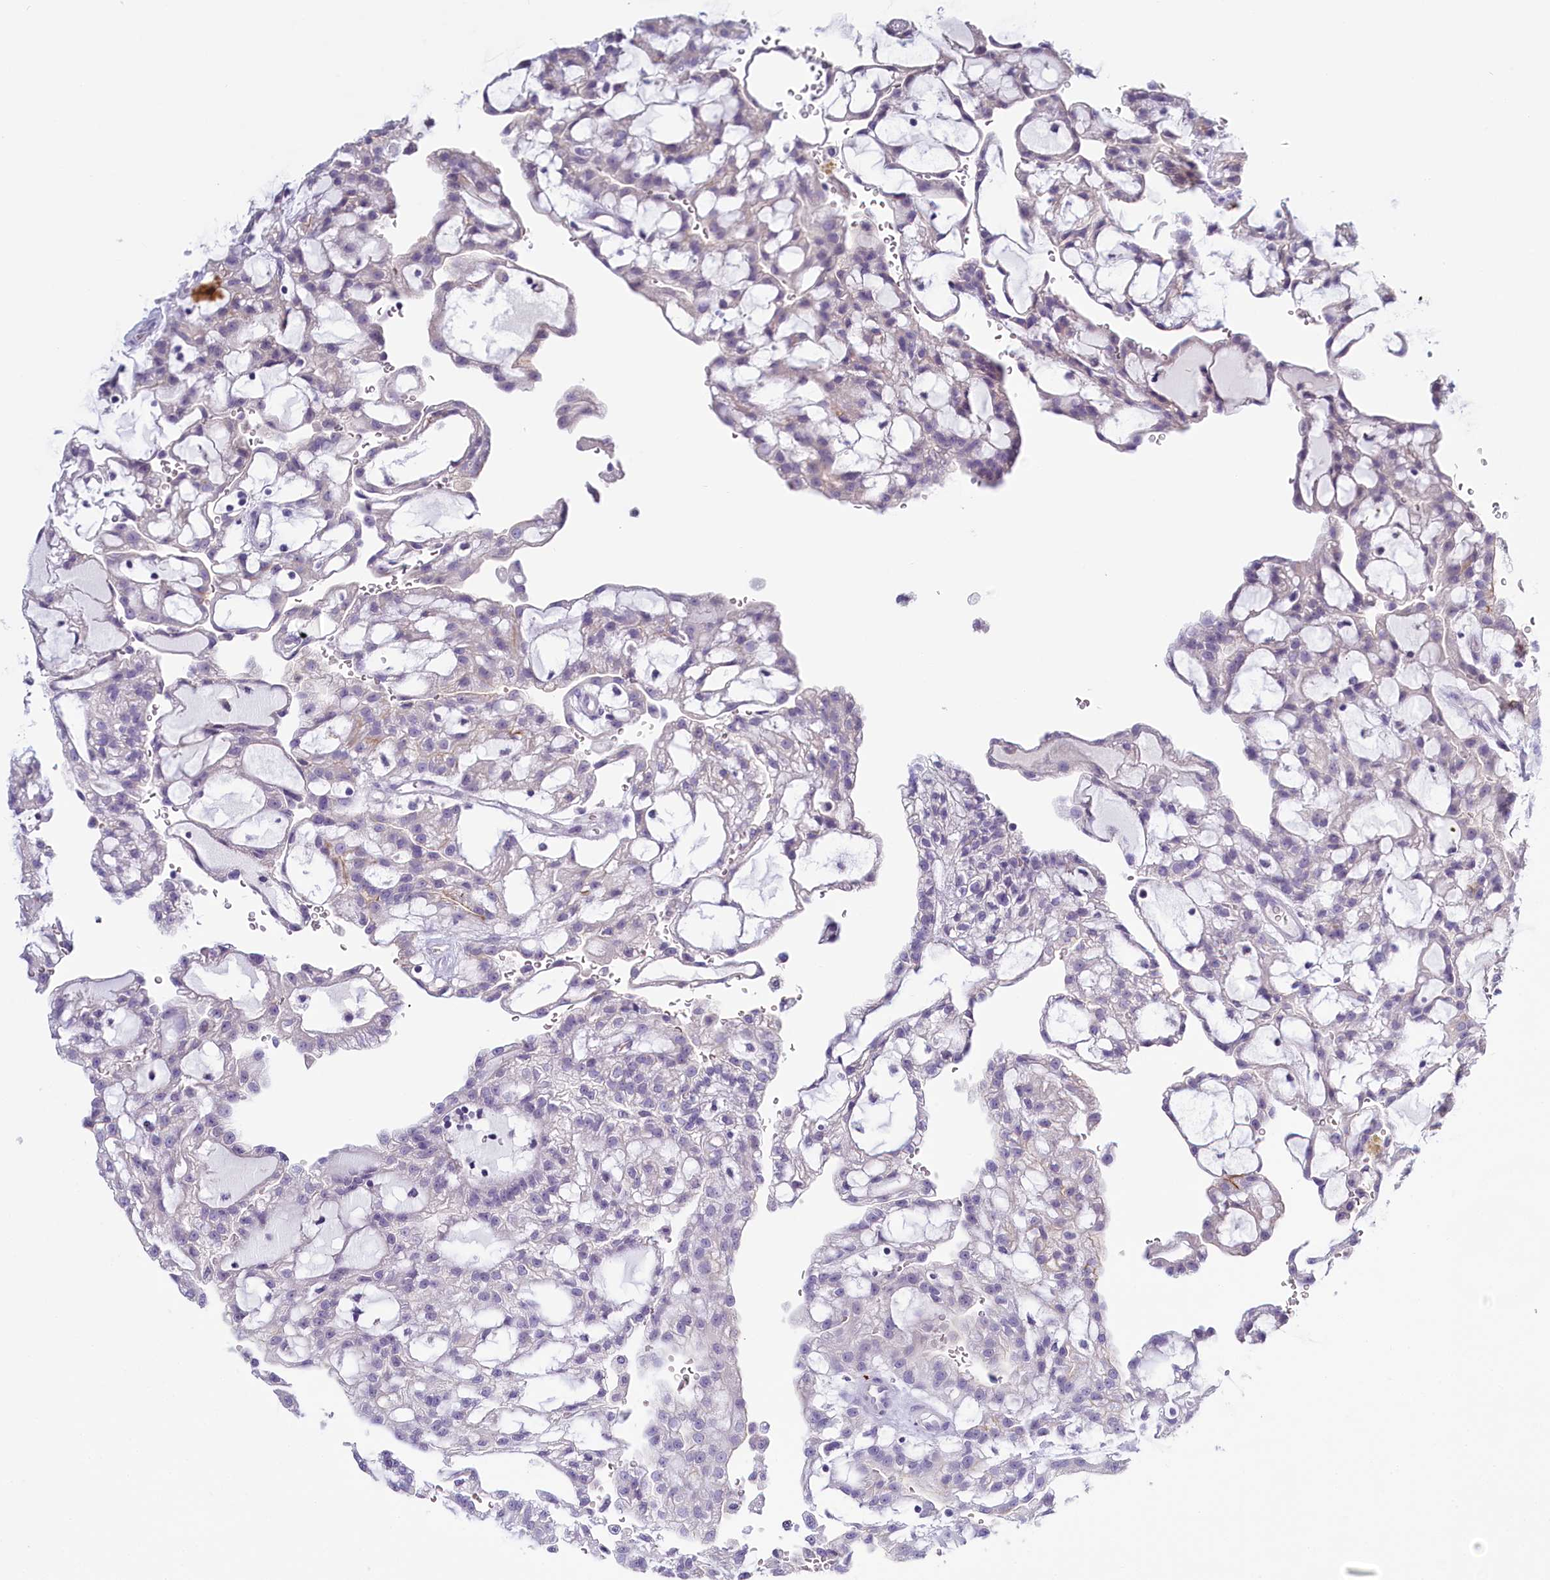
{"staining": {"intensity": "weak", "quantity": "<25%", "location": "cytoplasmic/membranous"}, "tissue": "renal cancer", "cell_type": "Tumor cells", "image_type": "cancer", "snomed": [{"axis": "morphology", "description": "Adenocarcinoma, NOS"}, {"axis": "topography", "description": "Kidney"}], "caption": "Image shows no protein positivity in tumor cells of renal adenocarcinoma tissue.", "gene": "PDE6D", "patient": {"sex": "male", "age": 63}}